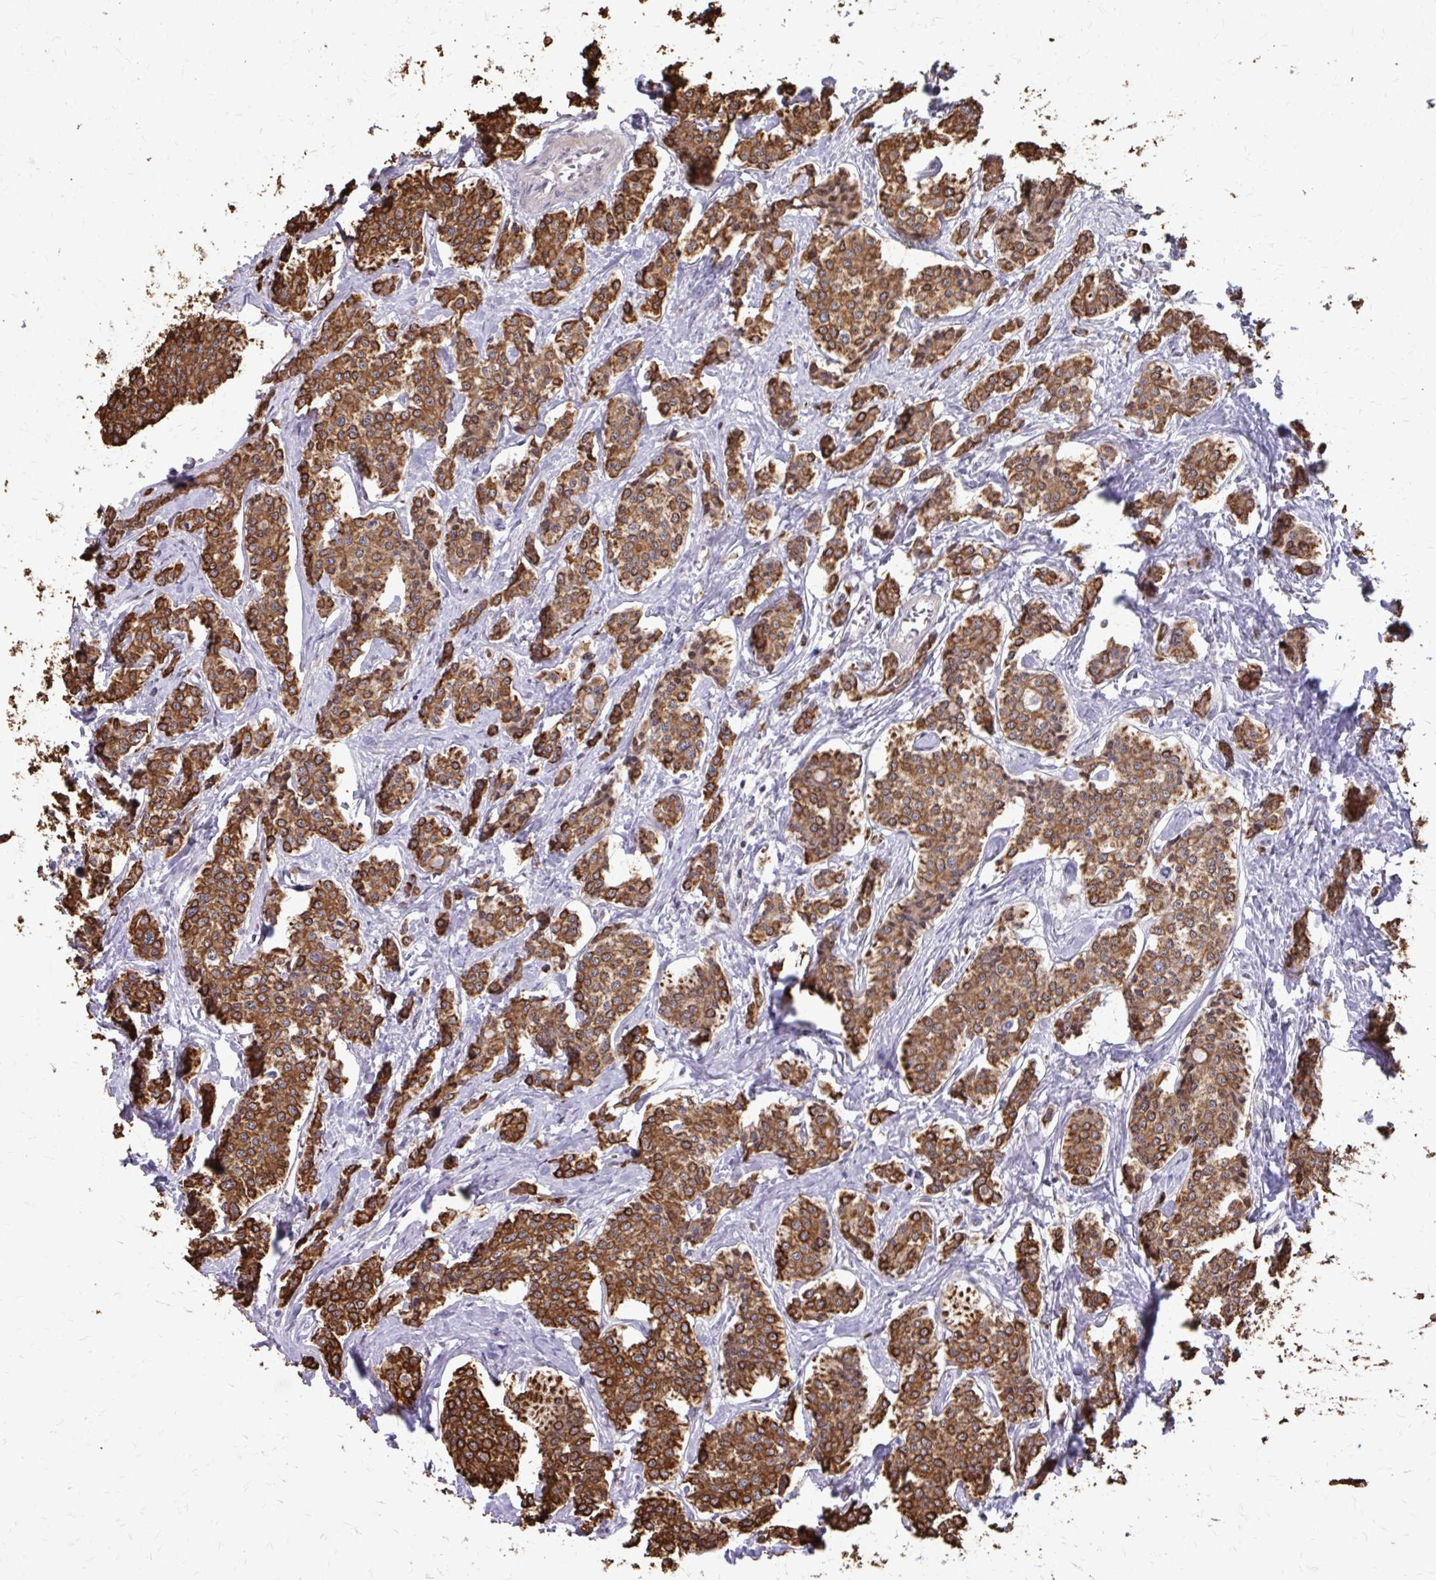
{"staining": {"intensity": "strong", "quantity": ">75%", "location": "cytoplasmic/membranous"}, "tissue": "carcinoid", "cell_type": "Tumor cells", "image_type": "cancer", "snomed": [{"axis": "morphology", "description": "Carcinoid, malignant, NOS"}, {"axis": "topography", "description": "Small intestine"}], "caption": "A photomicrograph of human malignant carcinoid stained for a protein reveals strong cytoplasmic/membranous brown staining in tumor cells.", "gene": "ANKRD30B", "patient": {"sex": "female", "age": 64}}